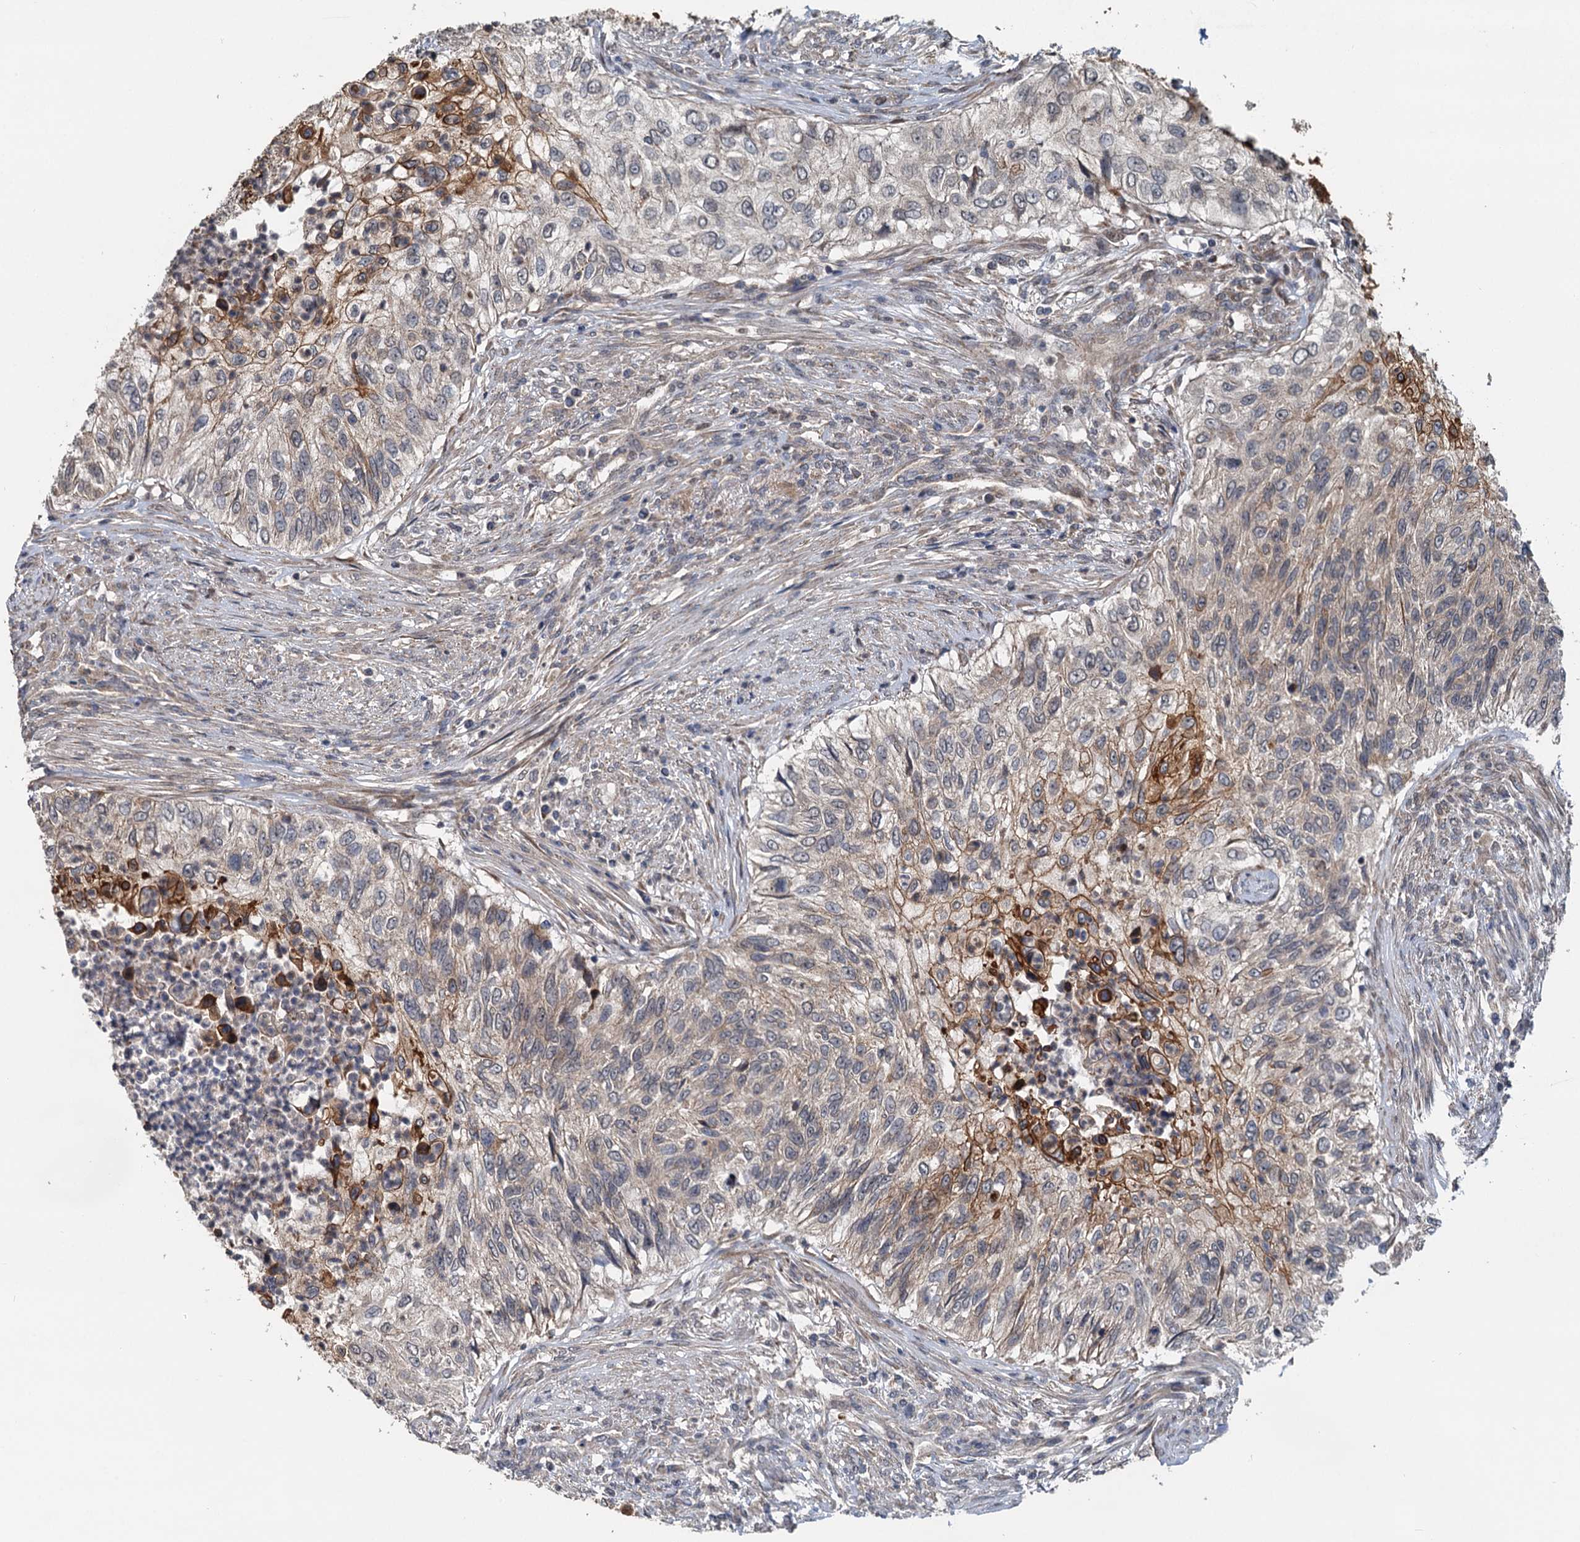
{"staining": {"intensity": "strong", "quantity": "<25%", "location": "cytoplasmic/membranous"}, "tissue": "urothelial cancer", "cell_type": "Tumor cells", "image_type": "cancer", "snomed": [{"axis": "morphology", "description": "Urothelial carcinoma, High grade"}, {"axis": "topography", "description": "Urinary bladder"}], "caption": "An image of urothelial cancer stained for a protein demonstrates strong cytoplasmic/membranous brown staining in tumor cells.", "gene": "LRRK2", "patient": {"sex": "female", "age": 60}}